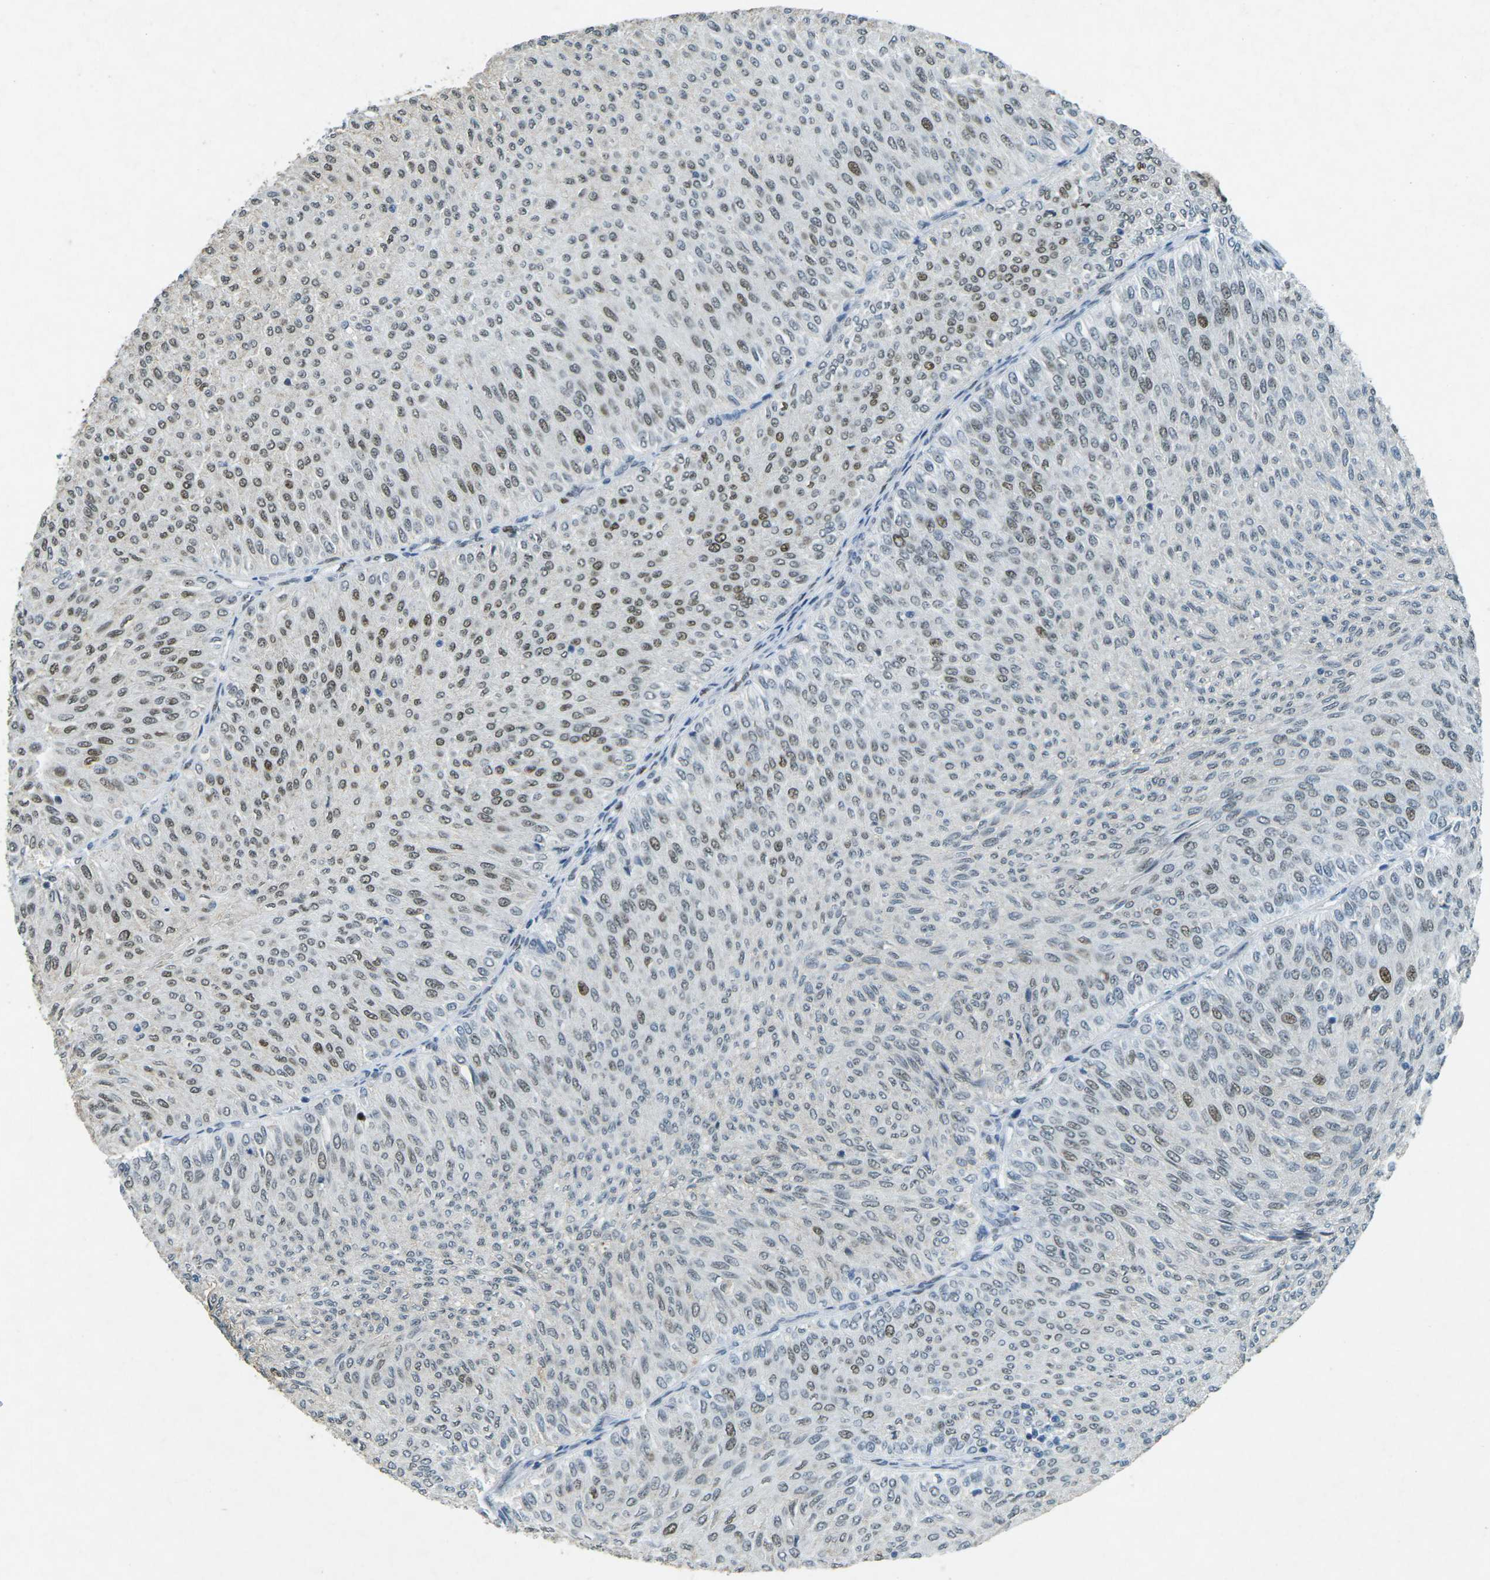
{"staining": {"intensity": "weak", "quantity": "25%-75%", "location": "nuclear"}, "tissue": "urothelial cancer", "cell_type": "Tumor cells", "image_type": "cancer", "snomed": [{"axis": "morphology", "description": "Urothelial carcinoma, Low grade"}, {"axis": "topography", "description": "Urinary bladder"}], "caption": "Low-grade urothelial carcinoma tissue reveals weak nuclear staining in approximately 25%-75% of tumor cells, visualized by immunohistochemistry. The staining was performed using DAB to visualize the protein expression in brown, while the nuclei were stained in blue with hematoxylin (Magnification: 20x).", "gene": "RB1", "patient": {"sex": "male", "age": 78}}